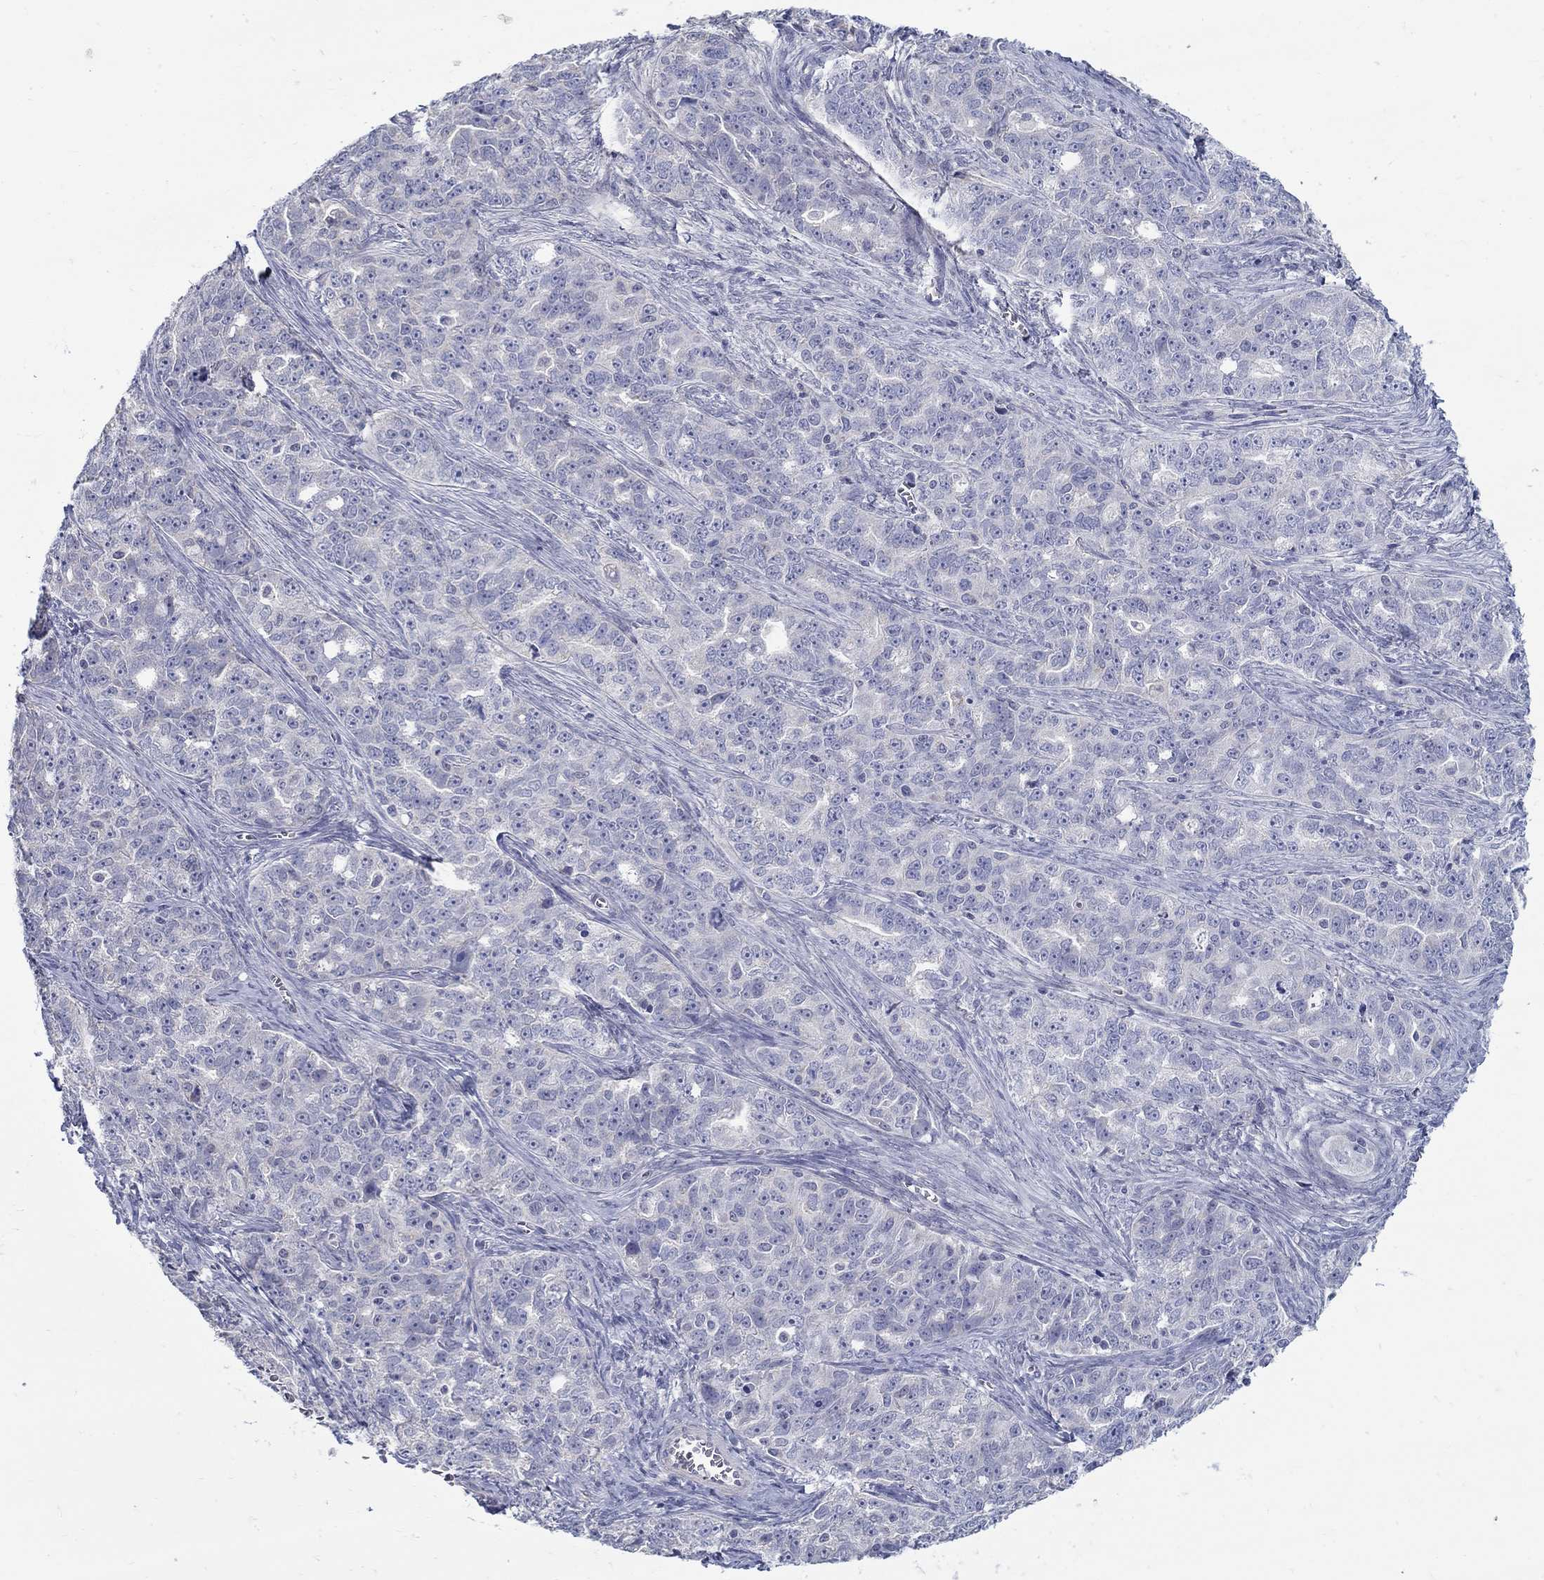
{"staining": {"intensity": "negative", "quantity": "none", "location": "none"}, "tissue": "ovarian cancer", "cell_type": "Tumor cells", "image_type": "cancer", "snomed": [{"axis": "morphology", "description": "Cystadenocarcinoma, serous, NOS"}, {"axis": "topography", "description": "Ovary"}], "caption": "Immunohistochemistry photomicrograph of neoplastic tissue: ovarian cancer stained with DAB (3,3'-diaminobenzidine) demonstrates no significant protein expression in tumor cells. (DAB (3,3'-diaminobenzidine) immunohistochemistry (IHC) with hematoxylin counter stain).", "gene": "ABCA4", "patient": {"sex": "female", "age": 51}}